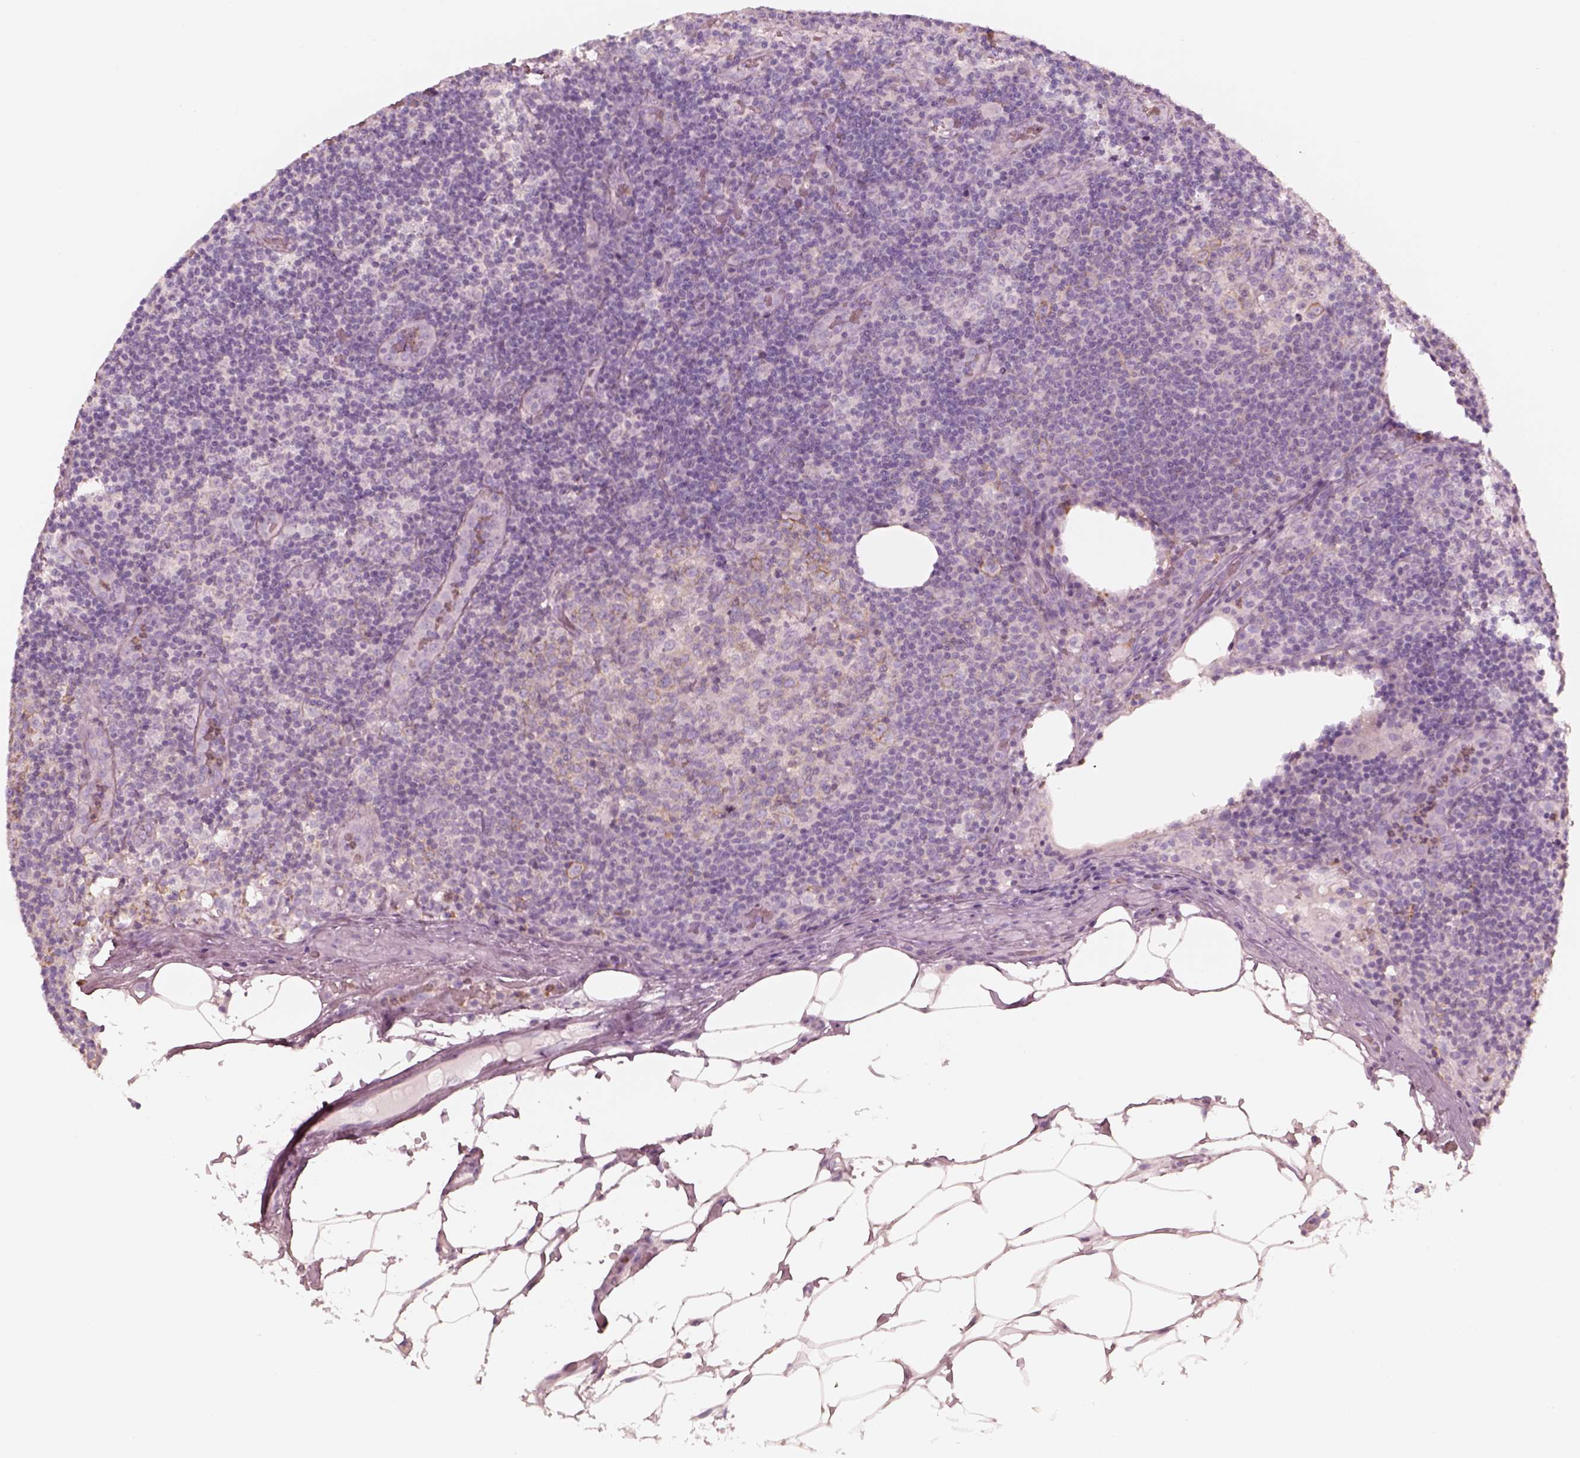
{"staining": {"intensity": "weak", "quantity": "<25%", "location": "cytoplasmic/membranous"}, "tissue": "lymph node", "cell_type": "Germinal center cells", "image_type": "normal", "snomed": [{"axis": "morphology", "description": "Normal tissue, NOS"}, {"axis": "topography", "description": "Lymph node"}], "caption": "A high-resolution micrograph shows immunohistochemistry staining of benign lymph node, which displays no significant staining in germinal center cells.", "gene": "GPRIN1", "patient": {"sex": "male", "age": 62}}